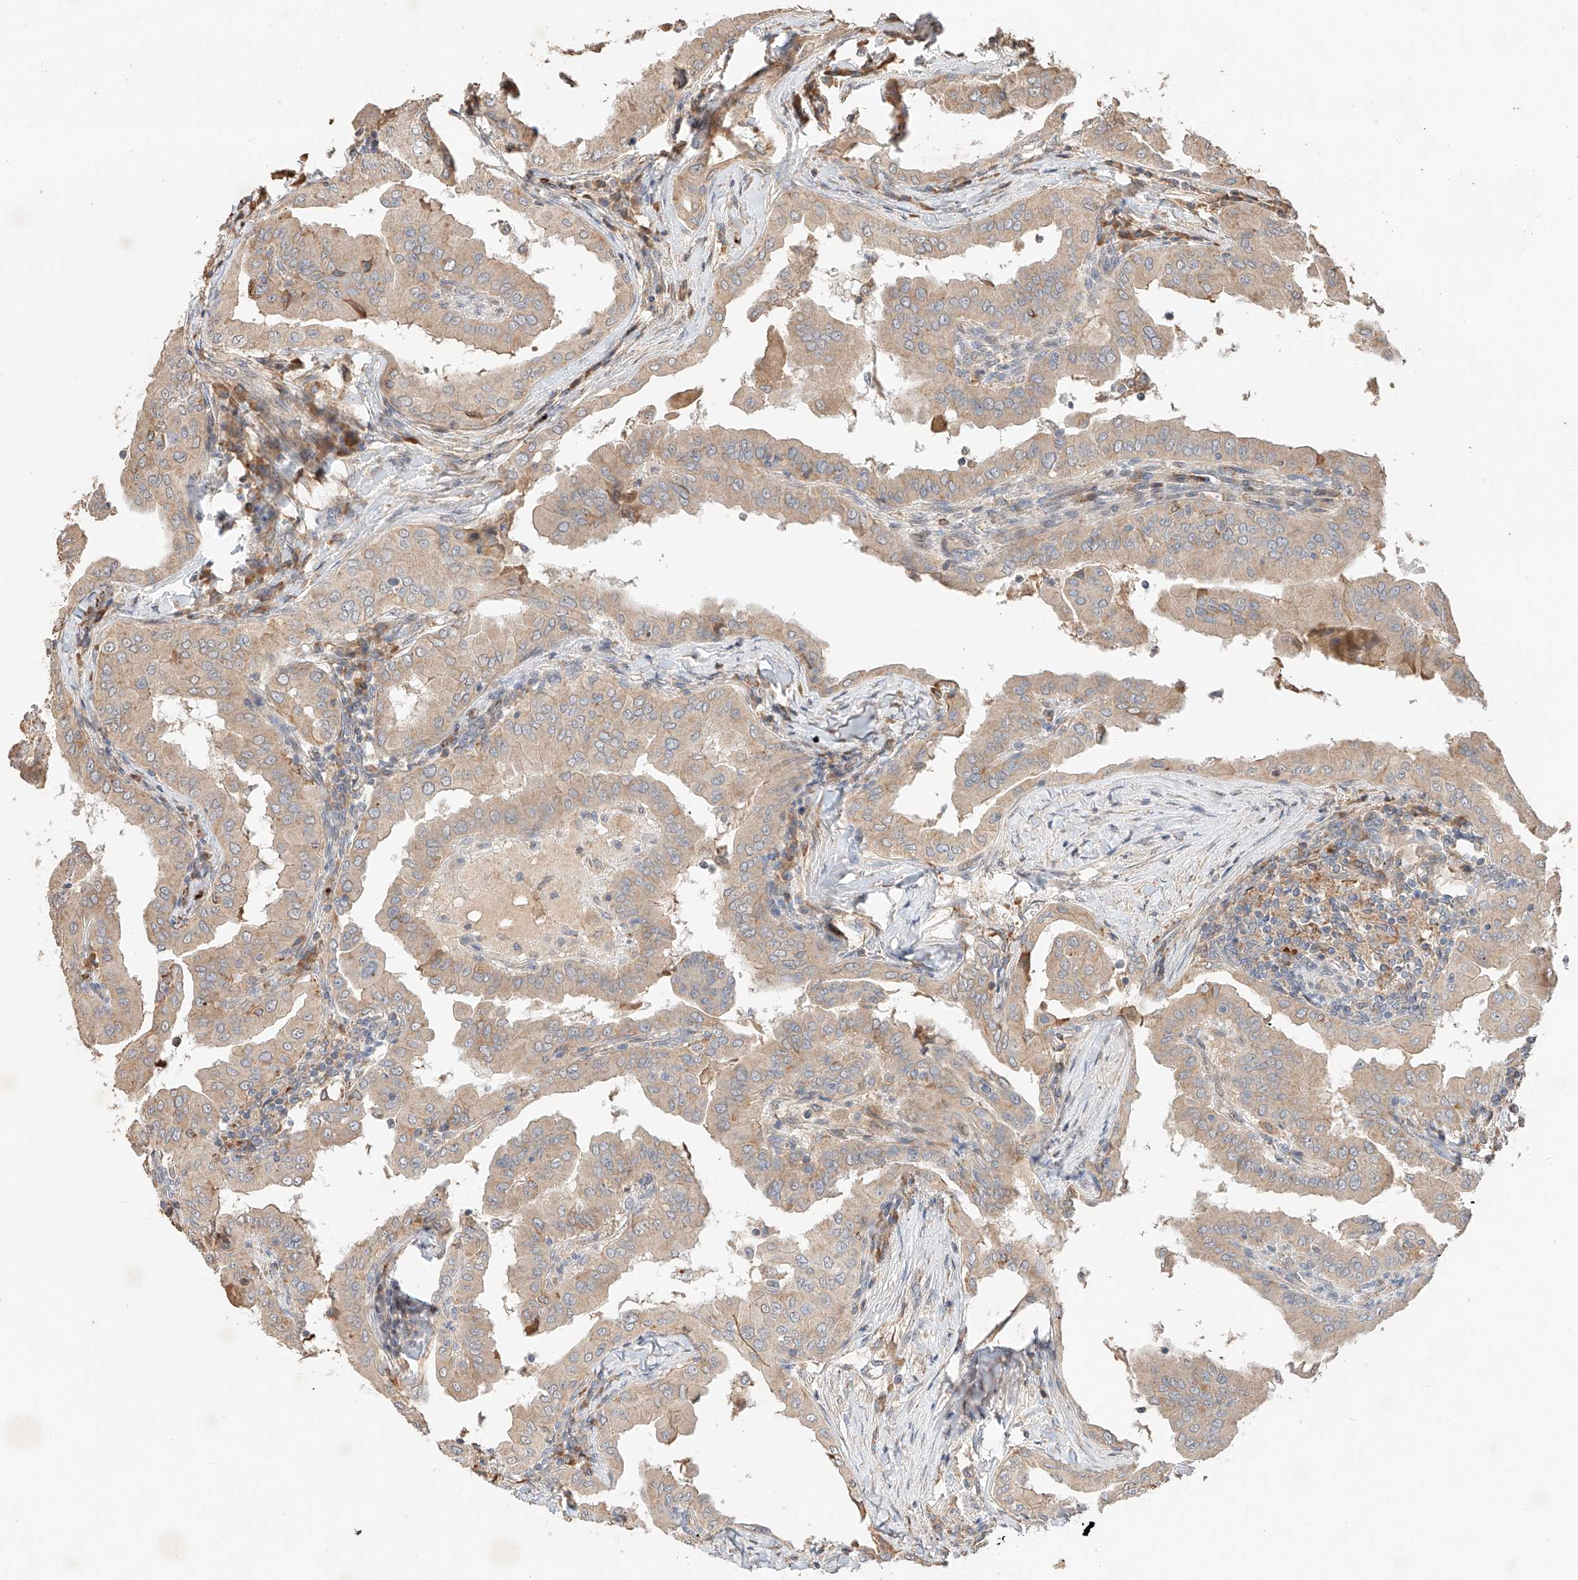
{"staining": {"intensity": "weak", "quantity": ">75%", "location": "cytoplasmic/membranous"}, "tissue": "thyroid cancer", "cell_type": "Tumor cells", "image_type": "cancer", "snomed": [{"axis": "morphology", "description": "Papillary adenocarcinoma, NOS"}, {"axis": "topography", "description": "Thyroid gland"}], "caption": "Thyroid papillary adenocarcinoma stained with a brown dye reveals weak cytoplasmic/membranous positive positivity in about >75% of tumor cells.", "gene": "SUSD6", "patient": {"sex": "male", "age": 33}}